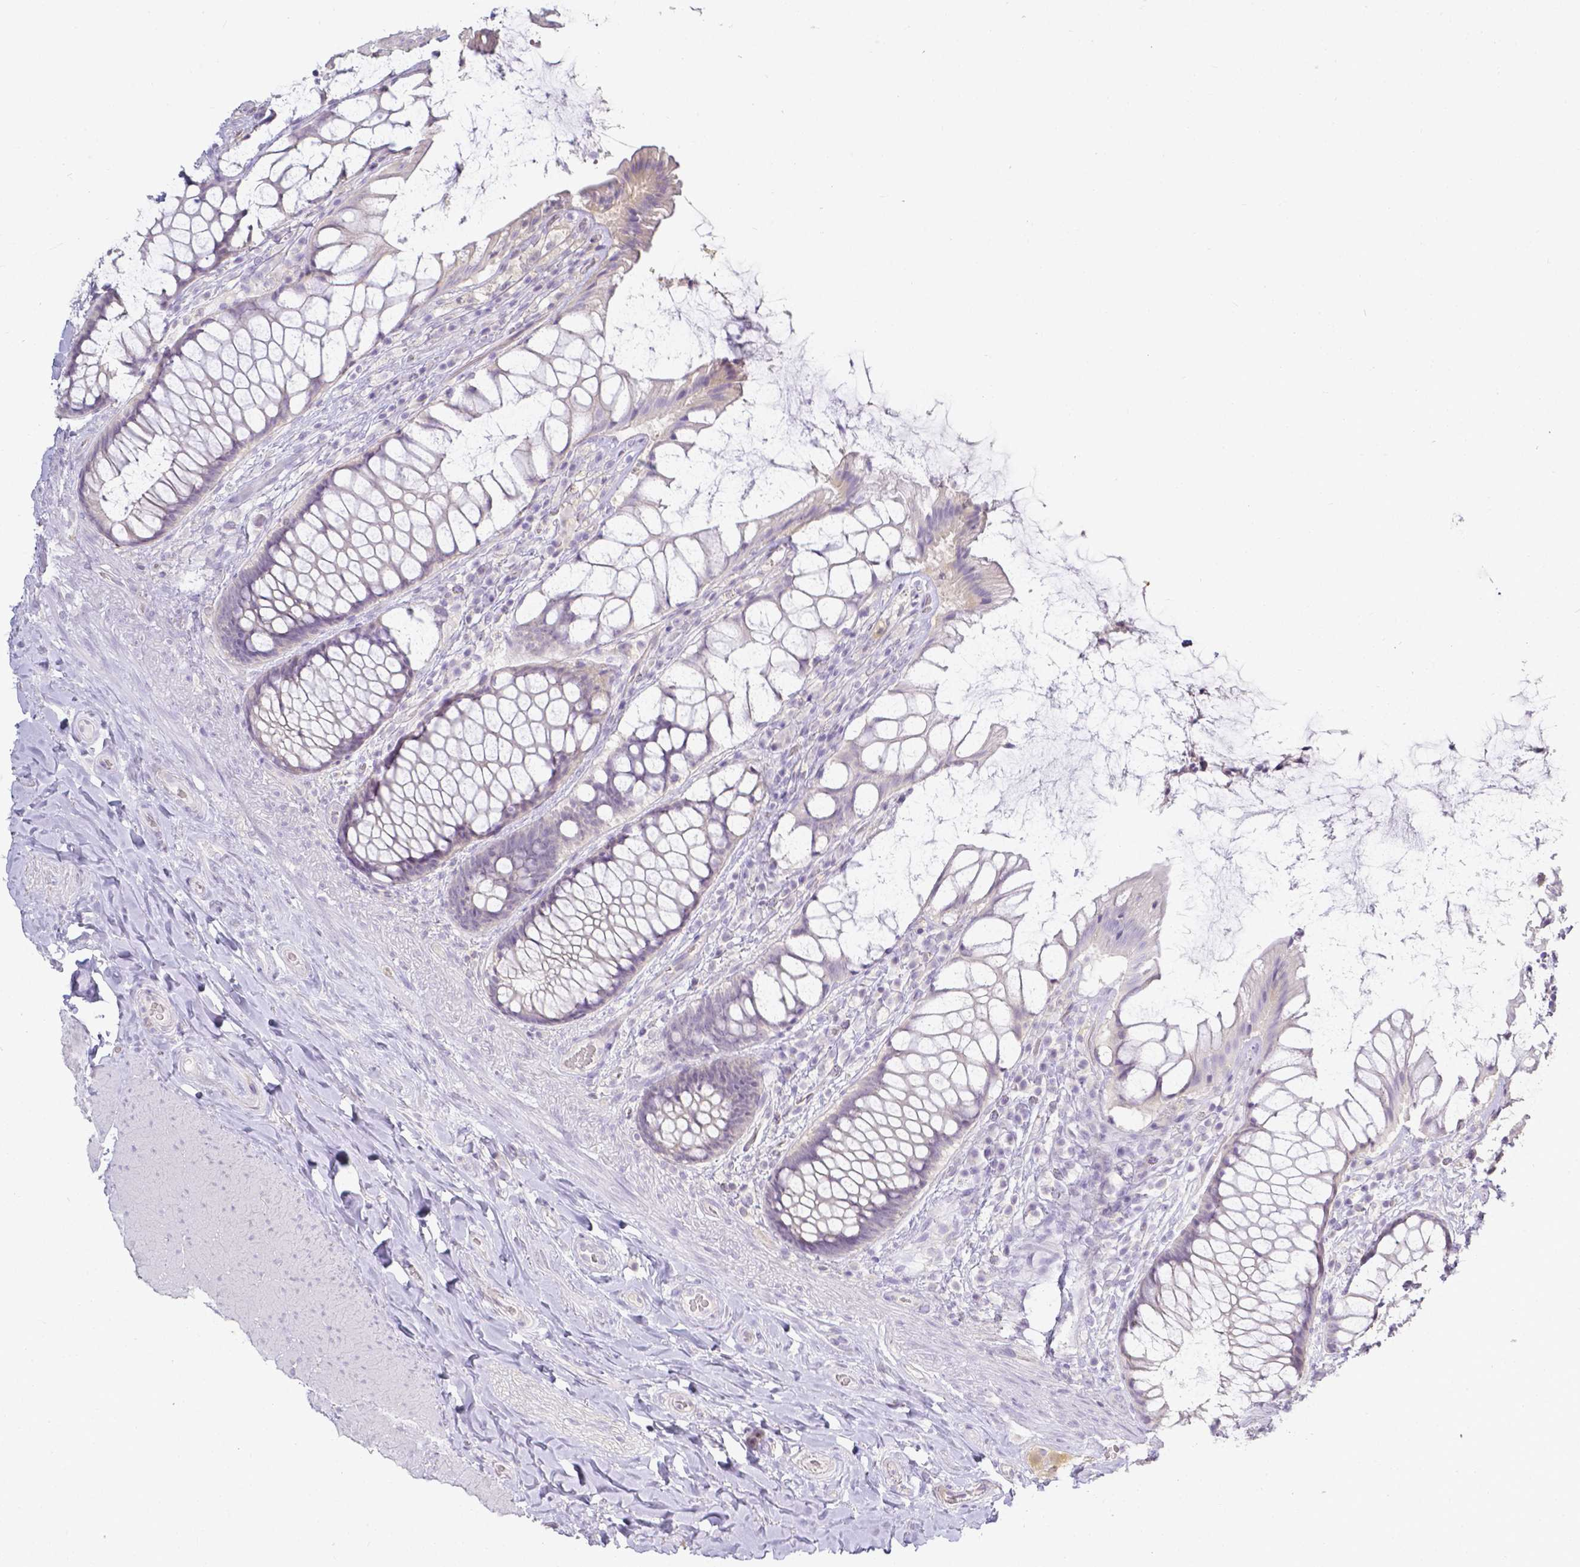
{"staining": {"intensity": "negative", "quantity": "none", "location": "none"}, "tissue": "rectum", "cell_type": "Glandular cells", "image_type": "normal", "snomed": [{"axis": "morphology", "description": "Normal tissue, NOS"}, {"axis": "topography", "description": "Rectum"}], "caption": "High power microscopy image of an immunohistochemistry histopathology image of unremarkable rectum, revealing no significant positivity in glandular cells.", "gene": "KCNH1", "patient": {"sex": "female", "age": 58}}